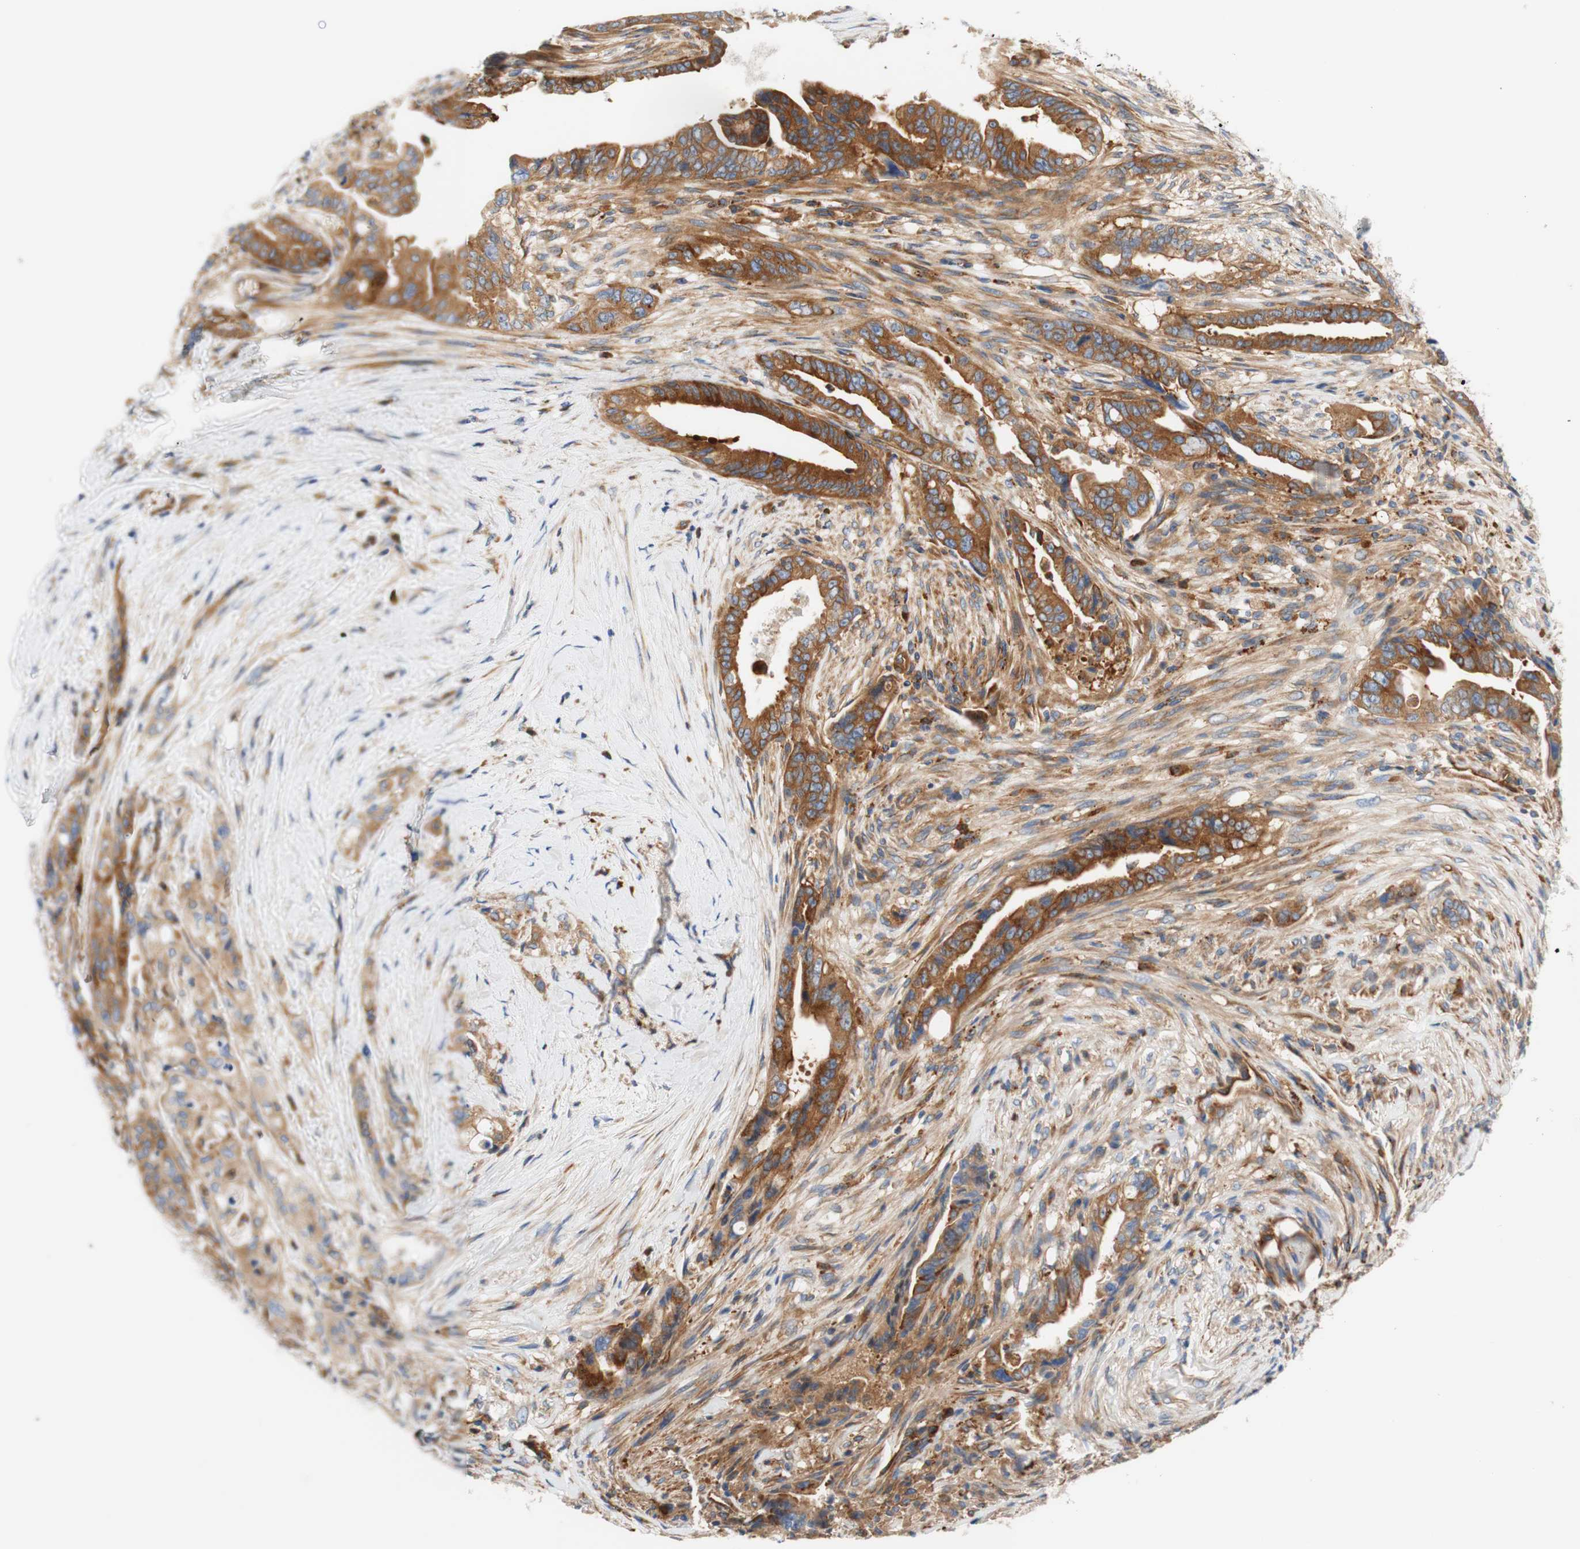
{"staining": {"intensity": "moderate", "quantity": ">75%", "location": "cytoplasmic/membranous"}, "tissue": "pancreatic cancer", "cell_type": "Tumor cells", "image_type": "cancer", "snomed": [{"axis": "morphology", "description": "Adenocarcinoma, NOS"}, {"axis": "topography", "description": "Pancreas"}], "caption": "A histopathology image showing moderate cytoplasmic/membranous expression in approximately >75% of tumor cells in pancreatic cancer (adenocarcinoma), as visualized by brown immunohistochemical staining.", "gene": "STOM", "patient": {"sex": "male", "age": 70}}